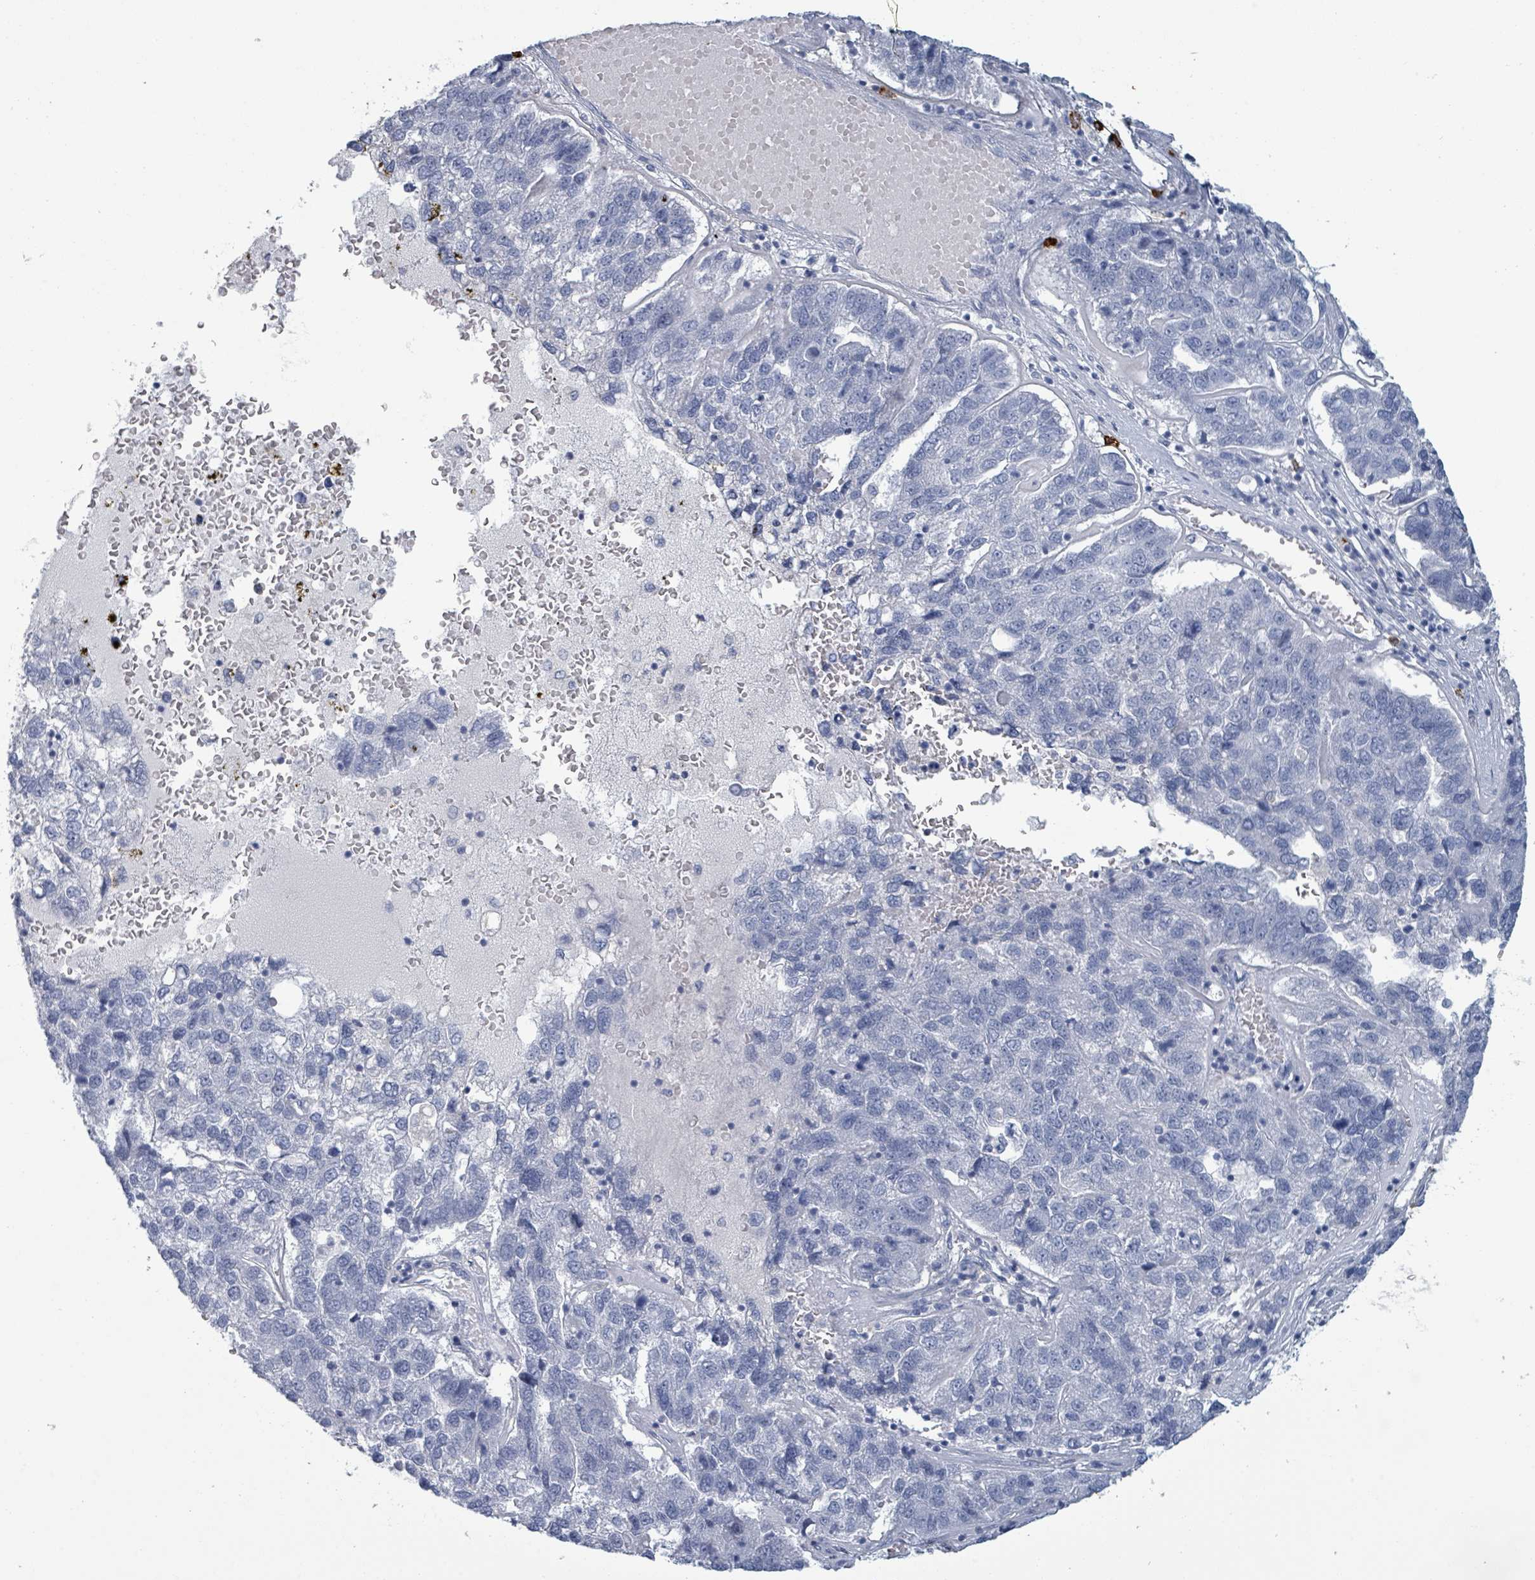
{"staining": {"intensity": "negative", "quantity": "none", "location": "none"}, "tissue": "pancreatic cancer", "cell_type": "Tumor cells", "image_type": "cancer", "snomed": [{"axis": "morphology", "description": "Adenocarcinoma, NOS"}, {"axis": "topography", "description": "Pancreas"}], "caption": "This is an immunohistochemistry histopathology image of human pancreatic adenocarcinoma. There is no positivity in tumor cells.", "gene": "VPS13D", "patient": {"sex": "female", "age": 61}}